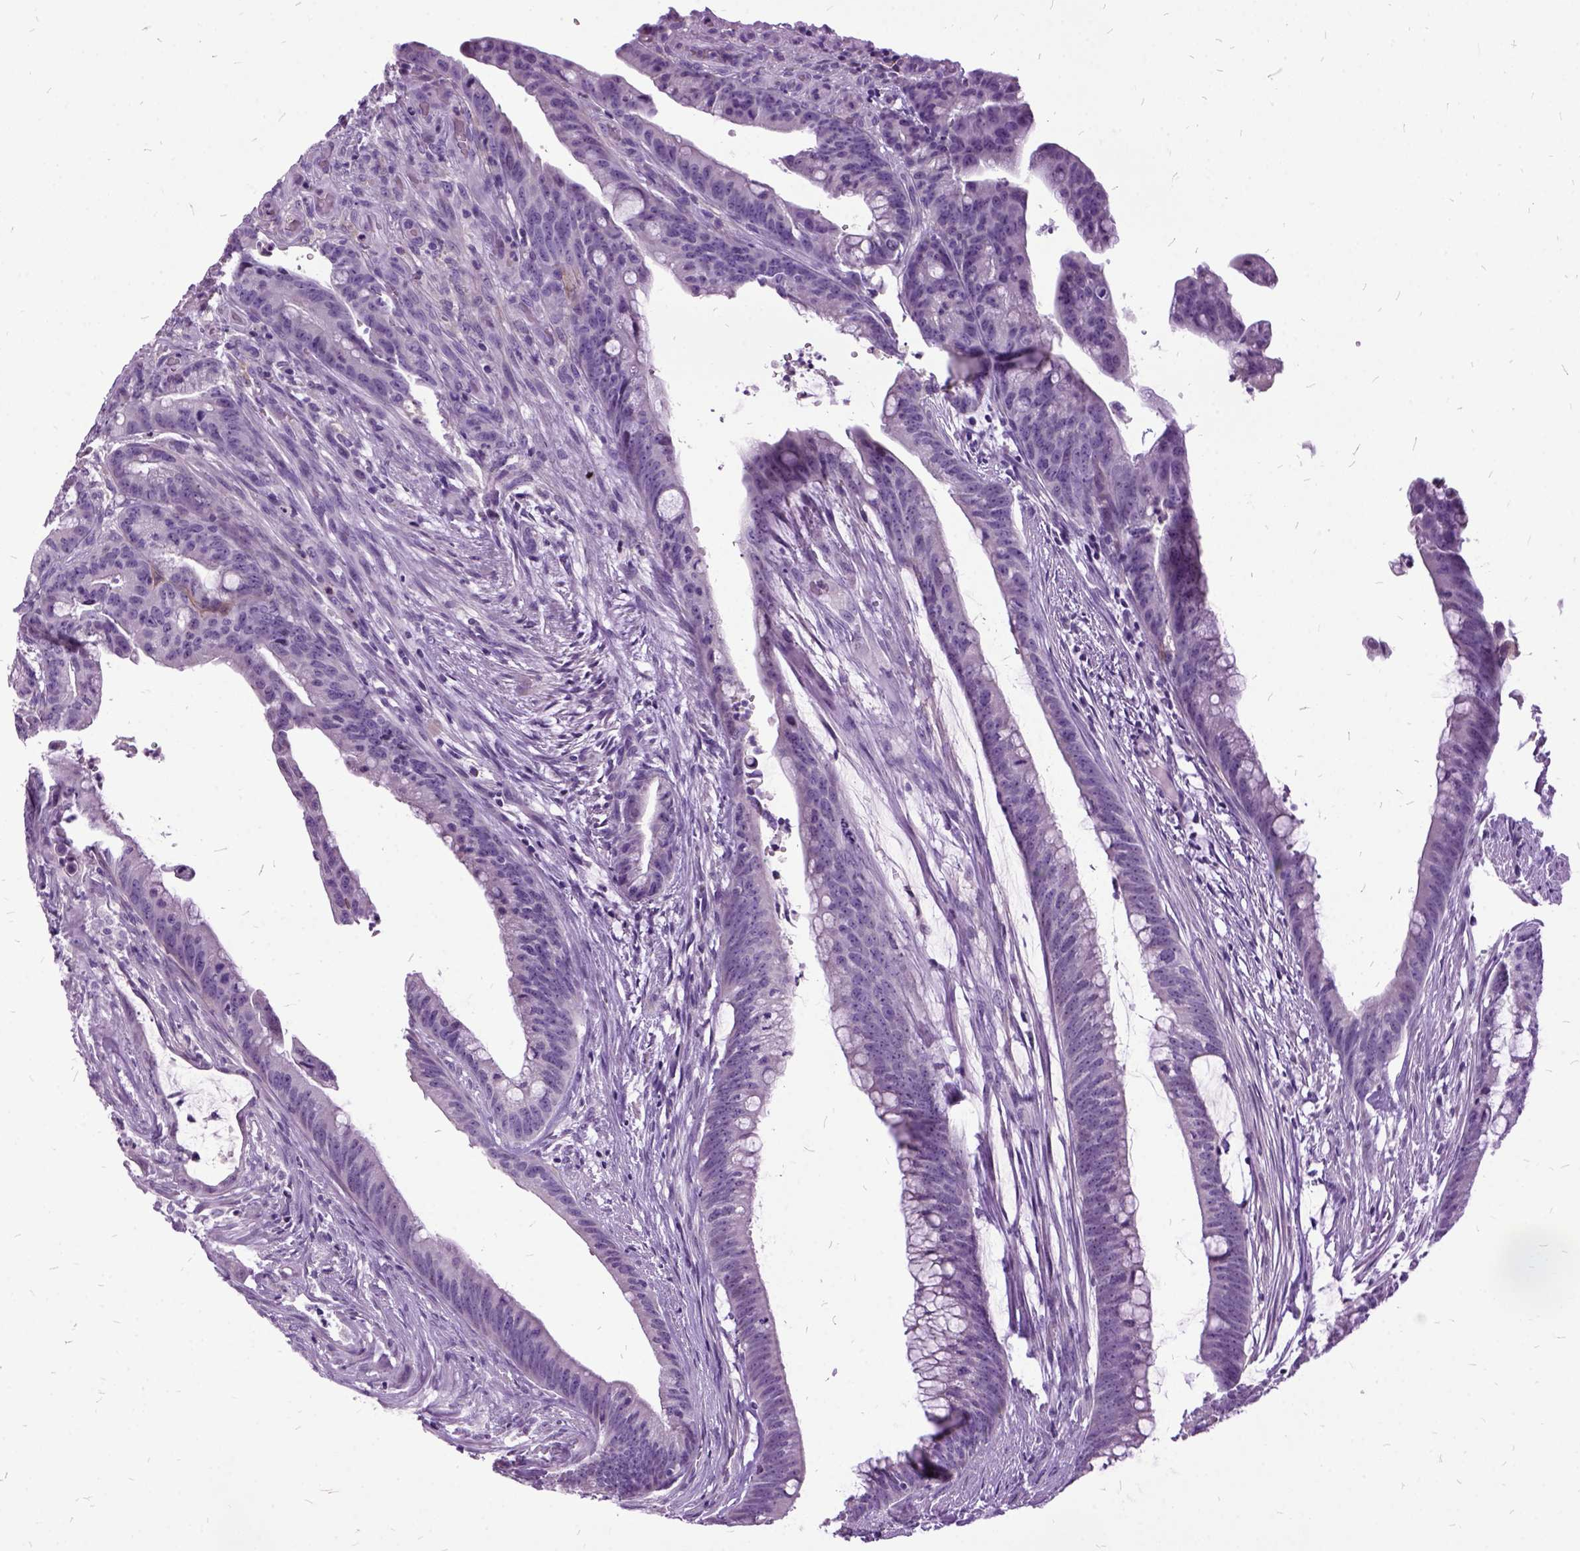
{"staining": {"intensity": "negative", "quantity": "none", "location": "none"}, "tissue": "colorectal cancer", "cell_type": "Tumor cells", "image_type": "cancer", "snomed": [{"axis": "morphology", "description": "Adenocarcinoma, NOS"}, {"axis": "topography", "description": "Colon"}], "caption": "This image is of colorectal cancer (adenocarcinoma) stained with immunohistochemistry (IHC) to label a protein in brown with the nuclei are counter-stained blue. There is no staining in tumor cells.", "gene": "MME", "patient": {"sex": "male", "age": 62}}